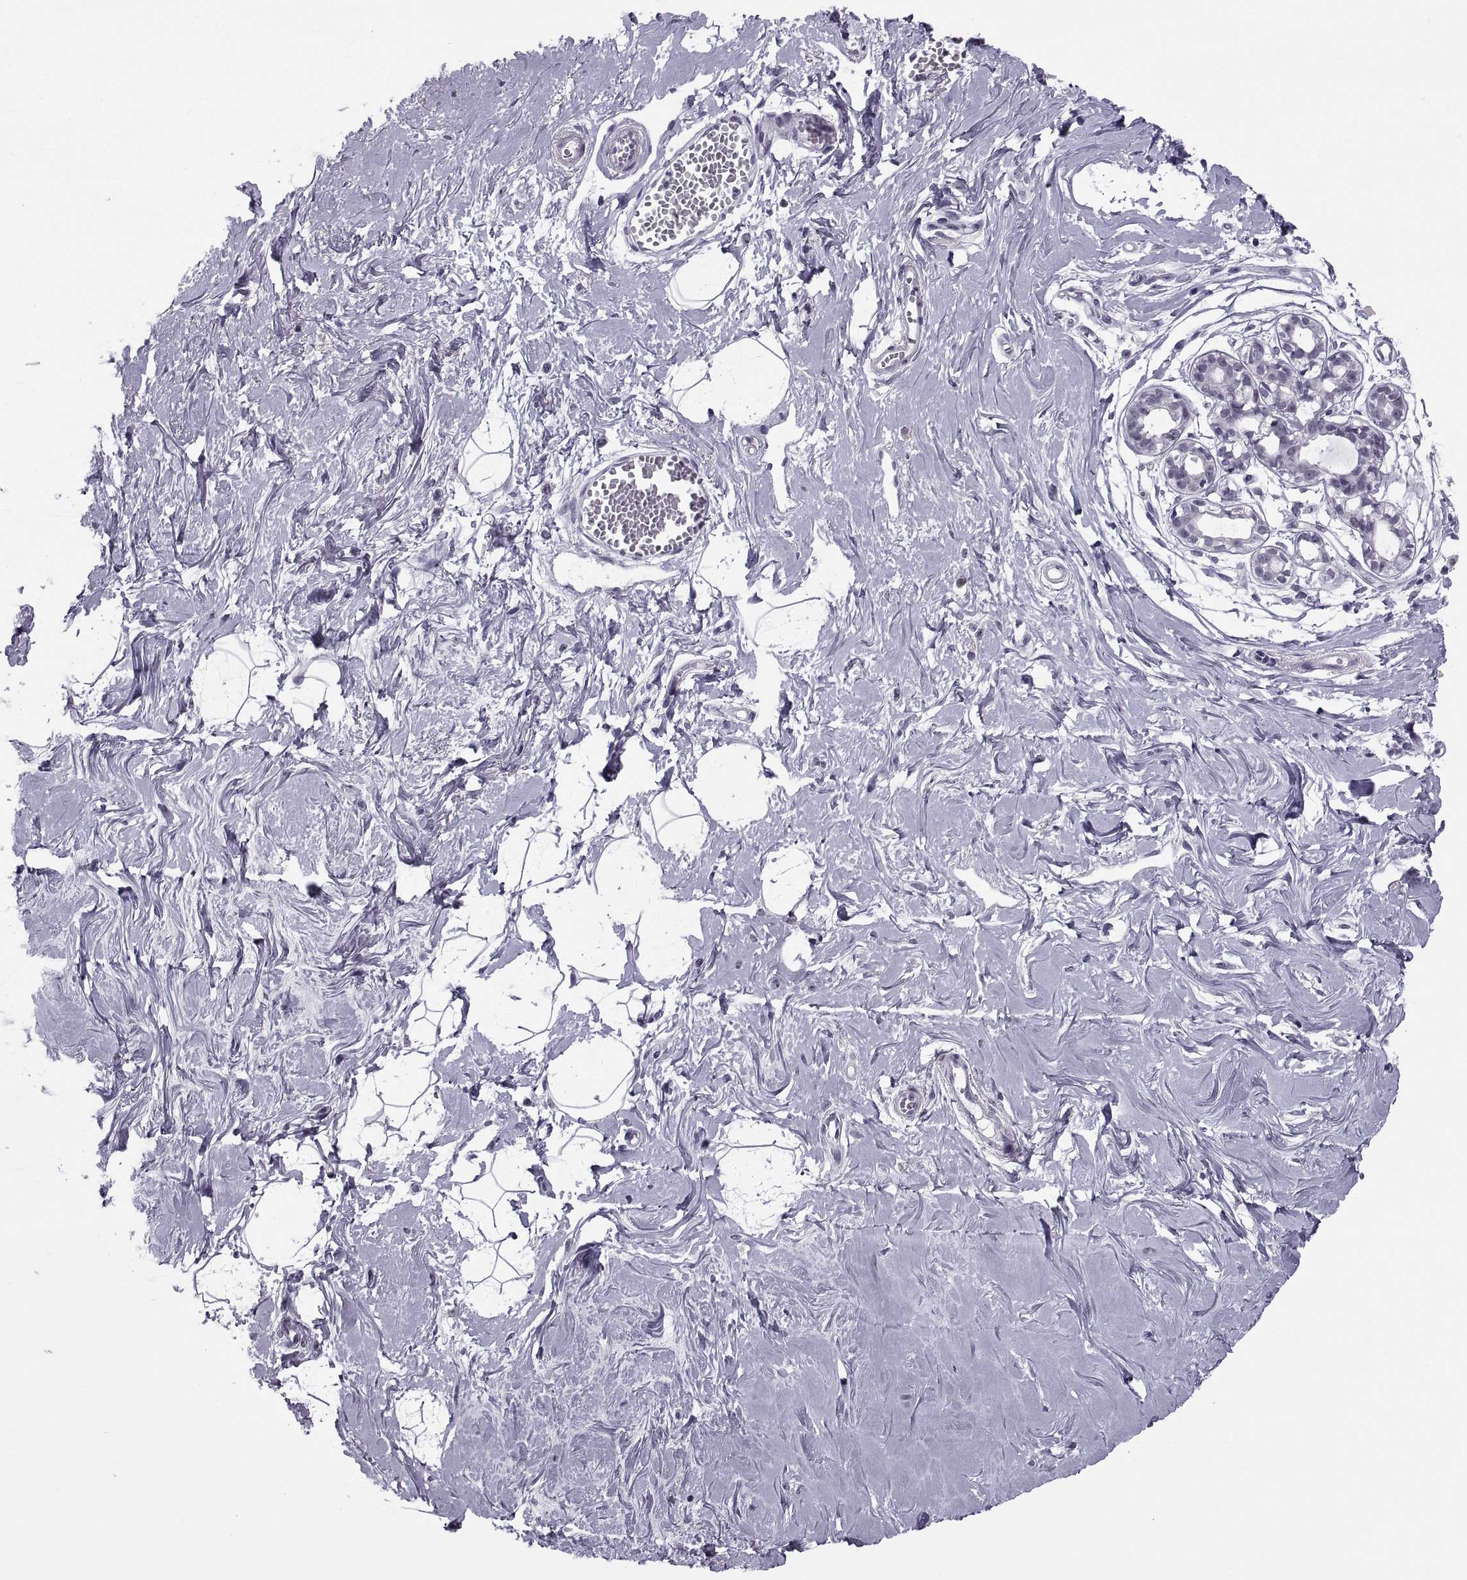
{"staining": {"intensity": "negative", "quantity": "none", "location": "none"}, "tissue": "breast", "cell_type": "Adipocytes", "image_type": "normal", "snomed": [{"axis": "morphology", "description": "Normal tissue, NOS"}, {"axis": "topography", "description": "Breast"}], "caption": "This is a micrograph of immunohistochemistry staining of normal breast, which shows no expression in adipocytes. The staining was performed using DAB to visualize the protein expression in brown, while the nuclei were stained in blue with hematoxylin (Magnification: 20x).", "gene": "TBC1D3B", "patient": {"sex": "female", "age": 49}}